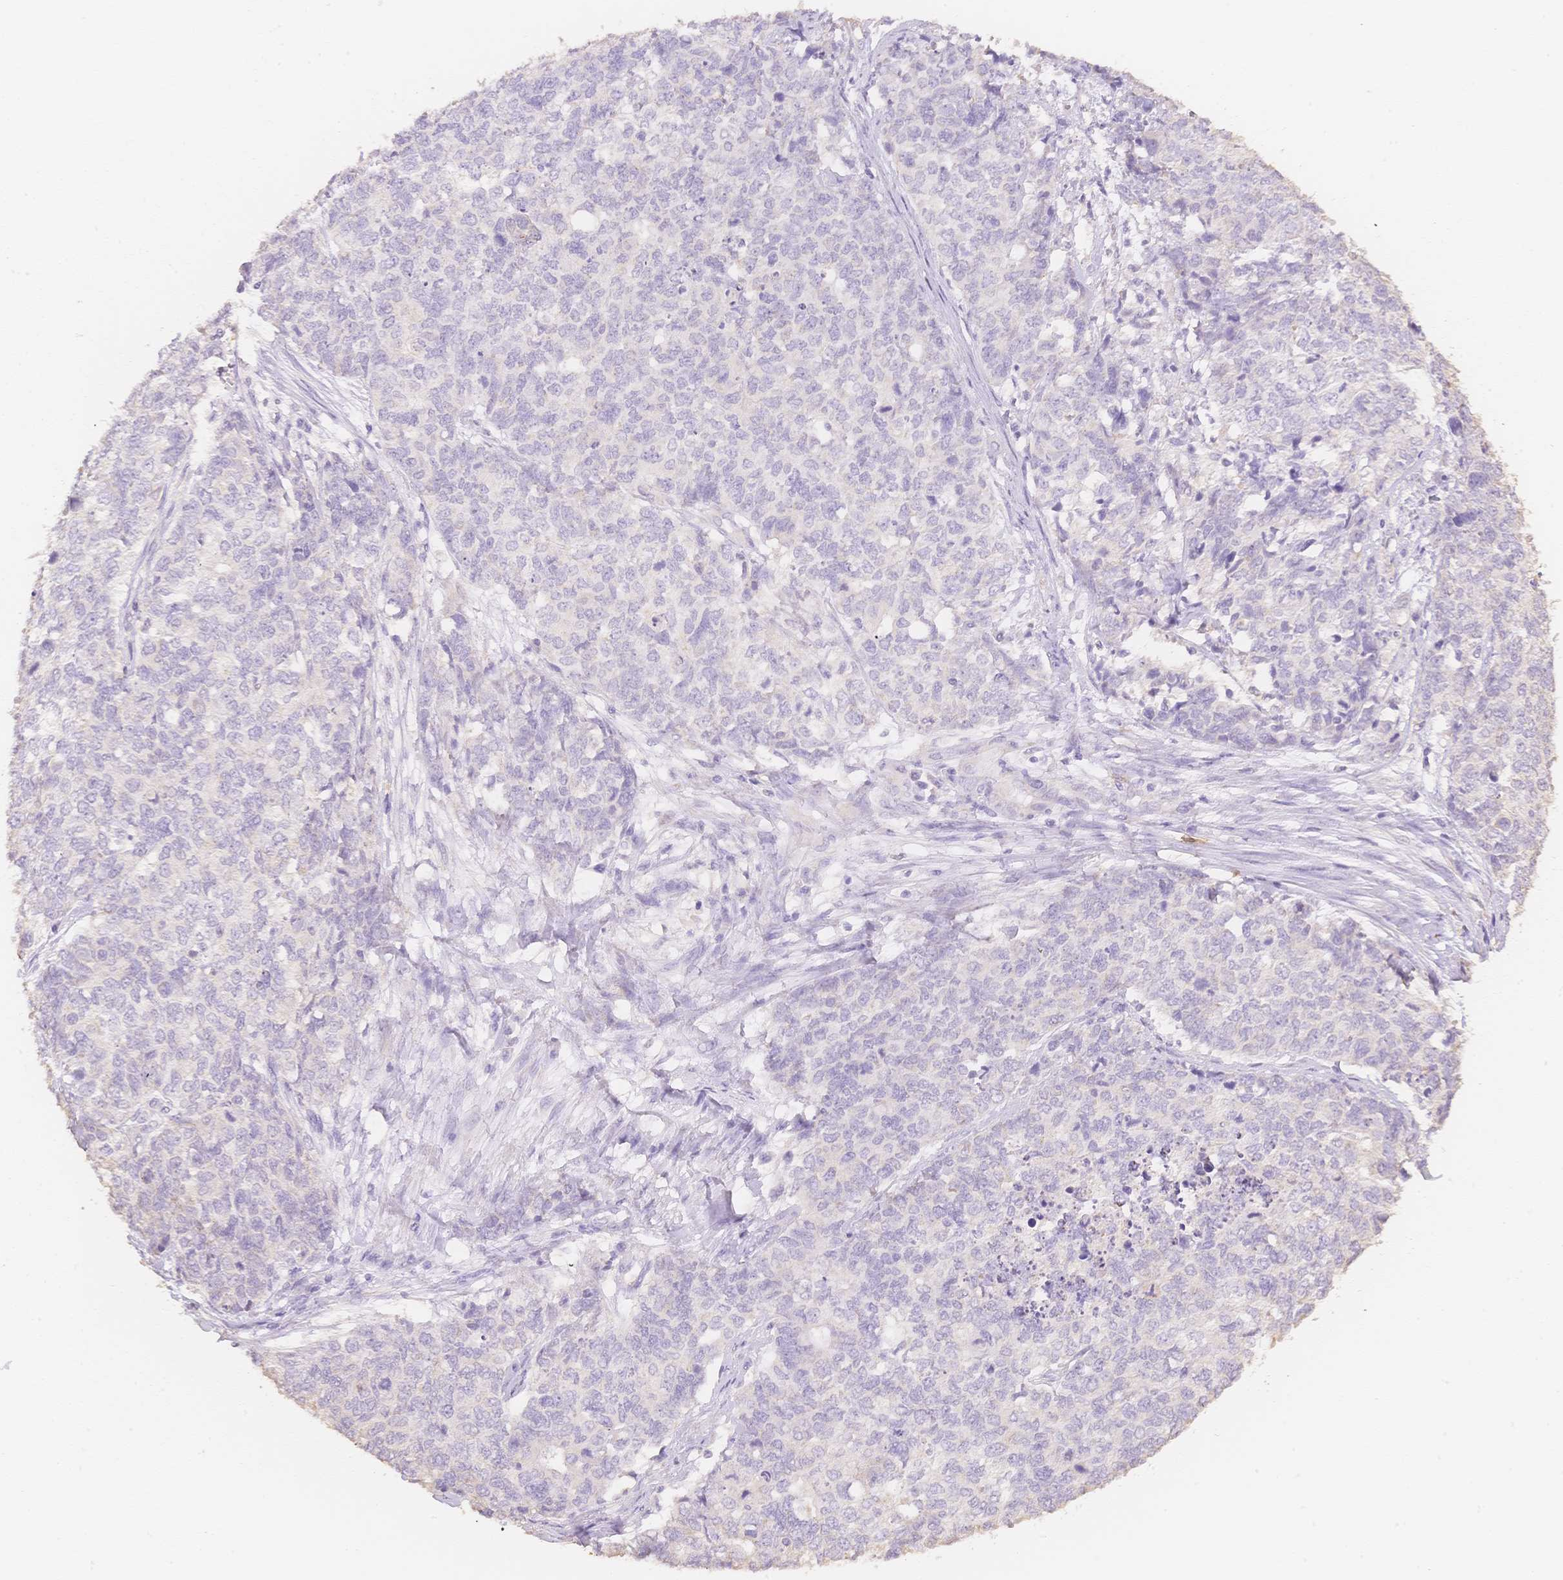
{"staining": {"intensity": "negative", "quantity": "none", "location": "none"}, "tissue": "cervical cancer", "cell_type": "Tumor cells", "image_type": "cancer", "snomed": [{"axis": "morphology", "description": "Squamous cell carcinoma, NOS"}, {"axis": "topography", "description": "Cervix"}], "caption": "There is no significant staining in tumor cells of squamous cell carcinoma (cervical).", "gene": "MBOAT7", "patient": {"sex": "female", "age": 63}}